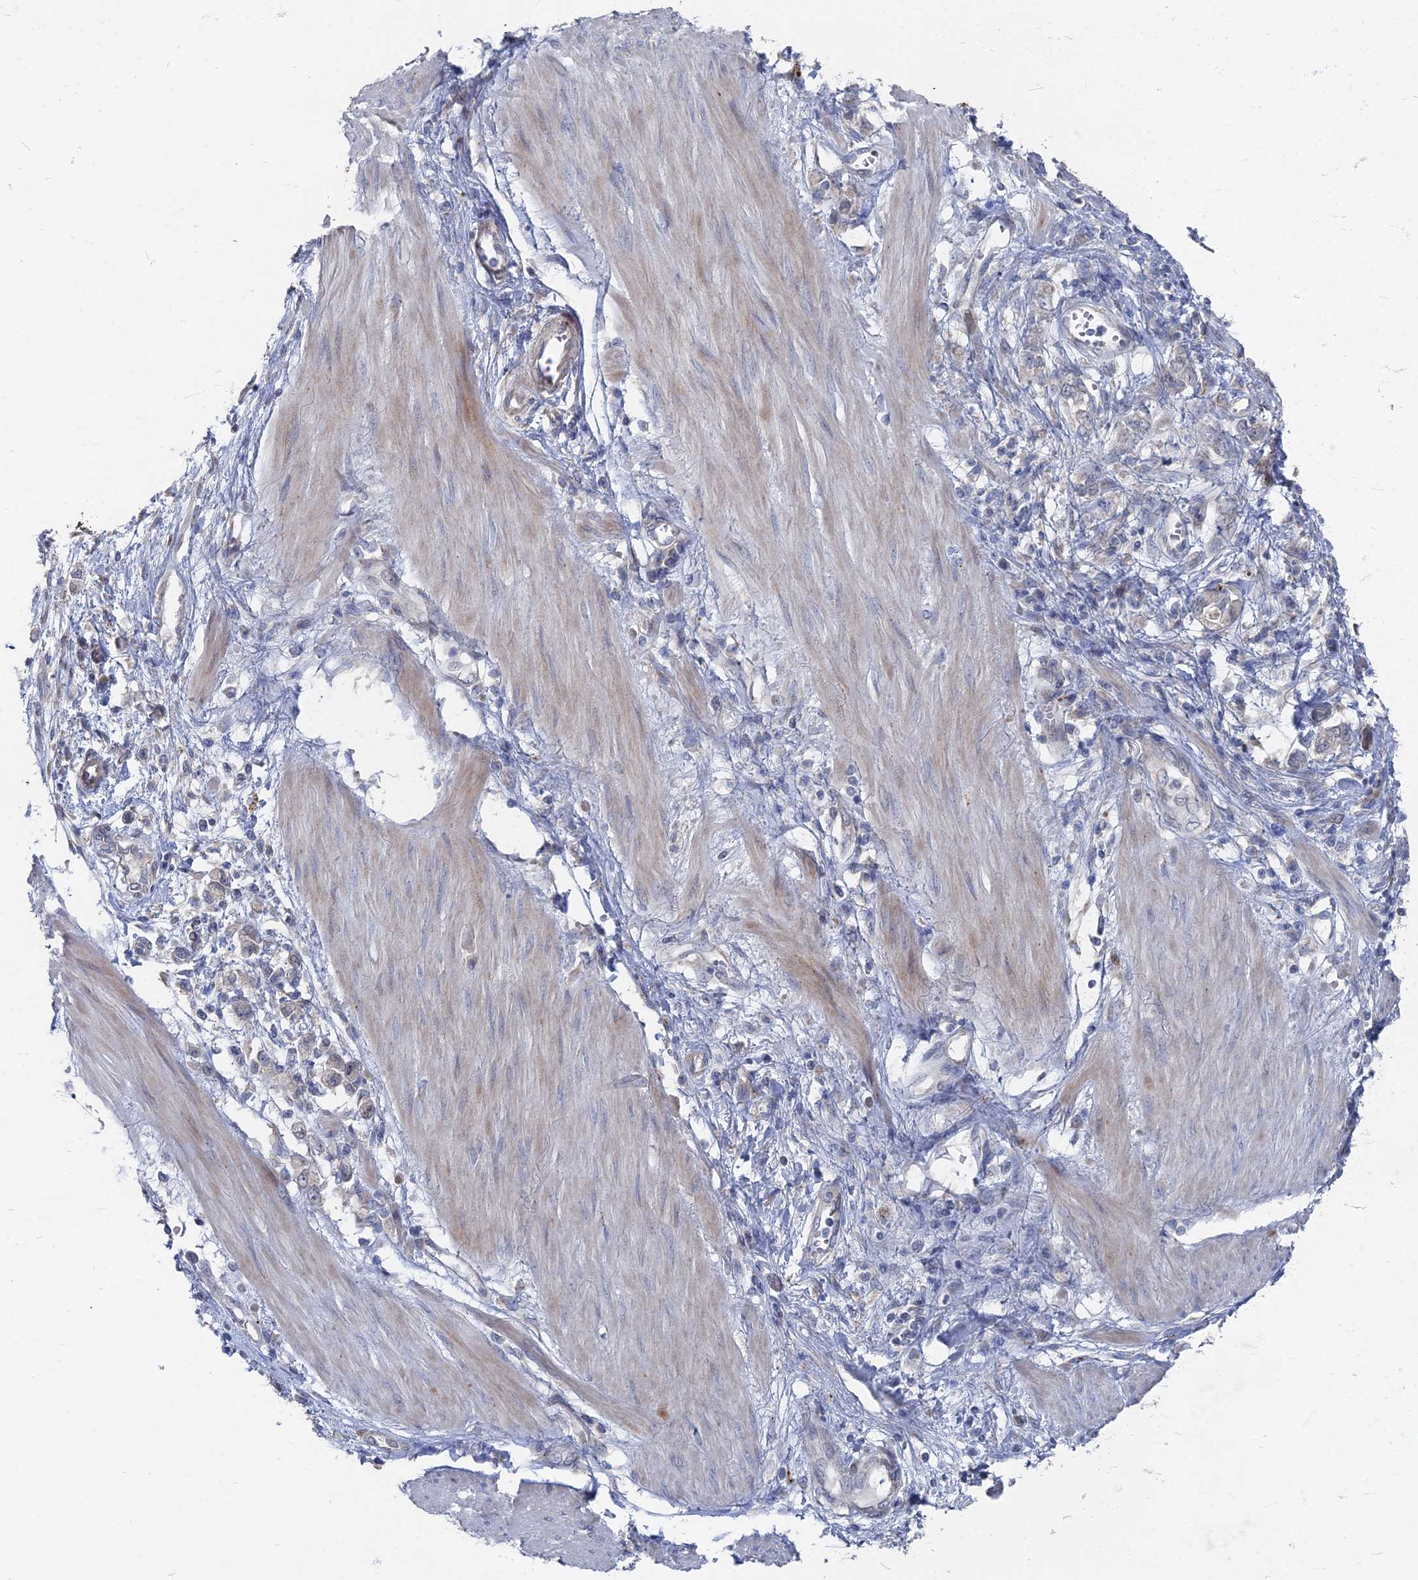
{"staining": {"intensity": "negative", "quantity": "none", "location": "none"}, "tissue": "stomach cancer", "cell_type": "Tumor cells", "image_type": "cancer", "snomed": [{"axis": "morphology", "description": "Adenocarcinoma, NOS"}, {"axis": "topography", "description": "Stomach"}], "caption": "Immunohistochemistry (IHC) image of stomach cancer (adenocarcinoma) stained for a protein (brown), which demonstrates no positivity in tumor cells.", "gene": "TMEM128", "patient": {"sex": "female", "age": 76}}